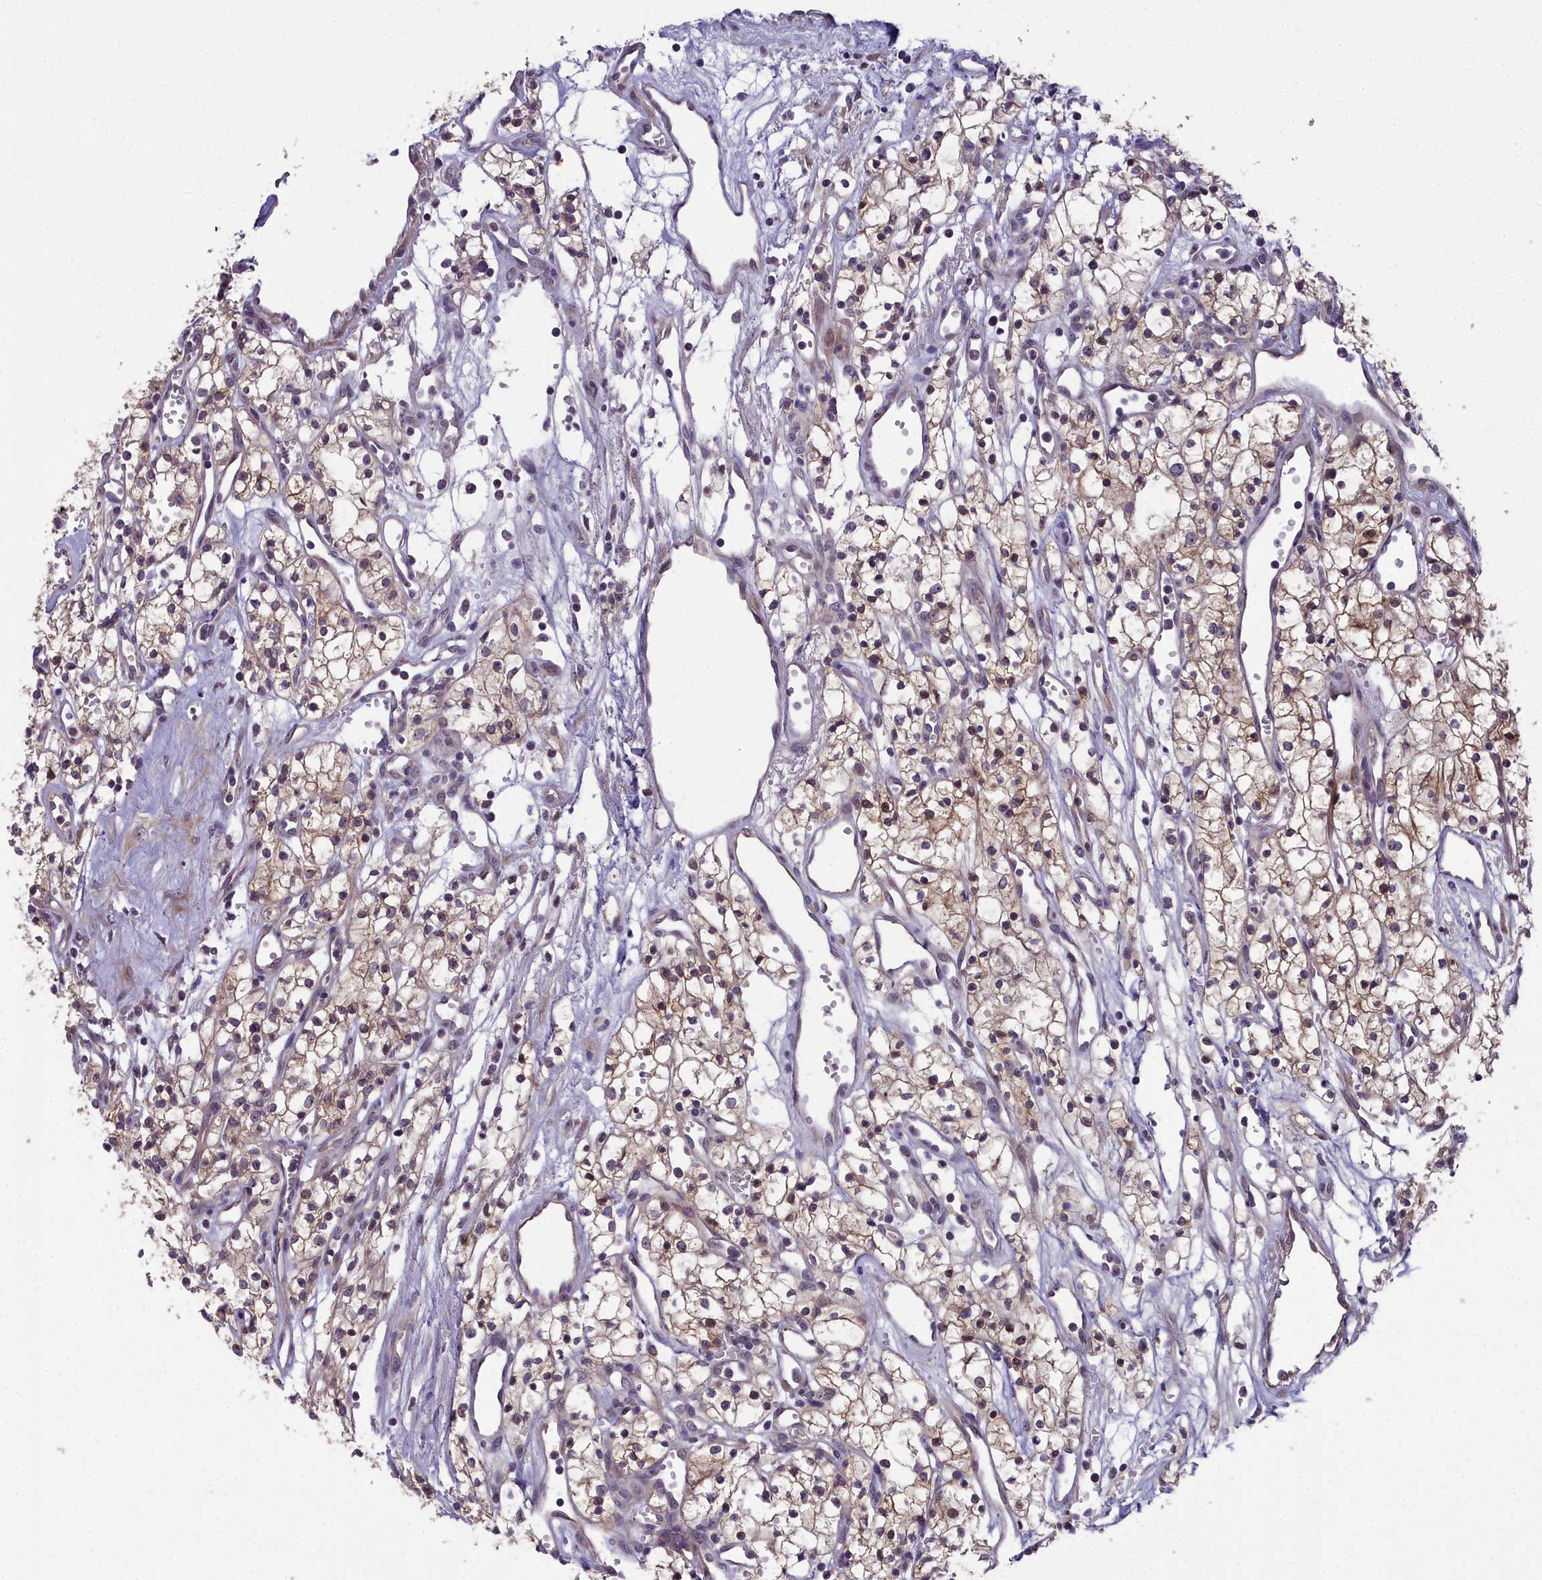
{"staining": {"intensity": "moderate", "quantity": "25%-75%", "location": "cytoplasmic/membranous"}, "tissue": "renal cancer", "cell_type": "Tumor cells", "image_type": "cancer", "snomed": [{"axis": "morphology", "description": "Adenocarcinoma, NOS"}, {"axis": "topography", "description": "Kidney"}], "caption": "Renal cancer stained with a protein marker reveals moderate staining in tumor cells.", "gene": "ZNF333", "patient": {"sex": "male", "age": 59}}